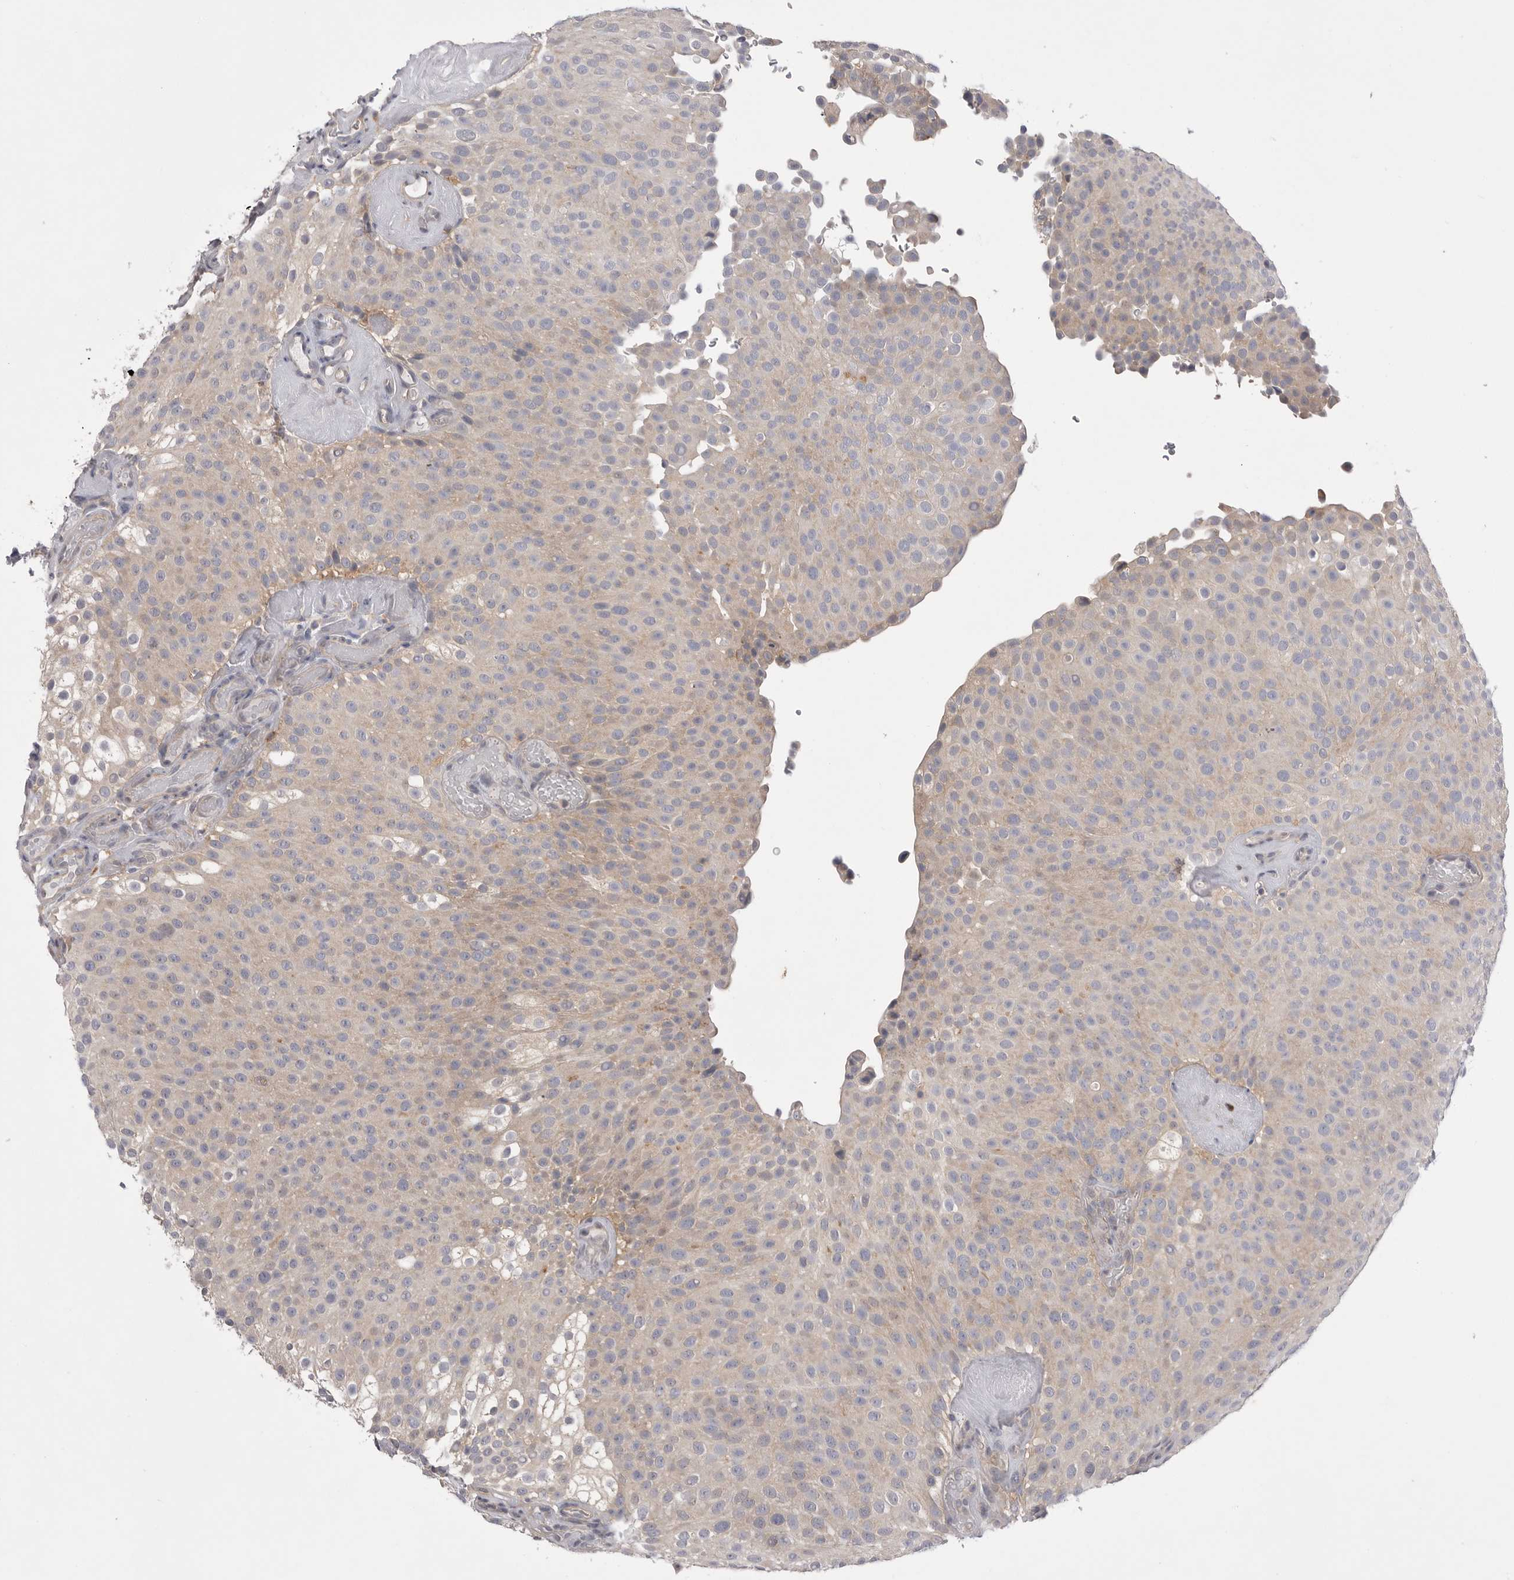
{"staining": {"intensity": "weak", "quantity": "<25%", "location": "cytoplasmic/membranous"}, "tissue": "urothelial cancer", "cell_type": "Tumor cells", "image_type": "cancer", "snomed": [{"axis": "morphology", "description": "Urothelial carcinoma, Low grade"}, {"axis": "topography", "description": "Urinary bladder"}], "caption": "The image shows no significant staining in tumor cells of urothelial cancer.", "gene": "VAC14", "patient": {"sex": "male", "age": 78}}